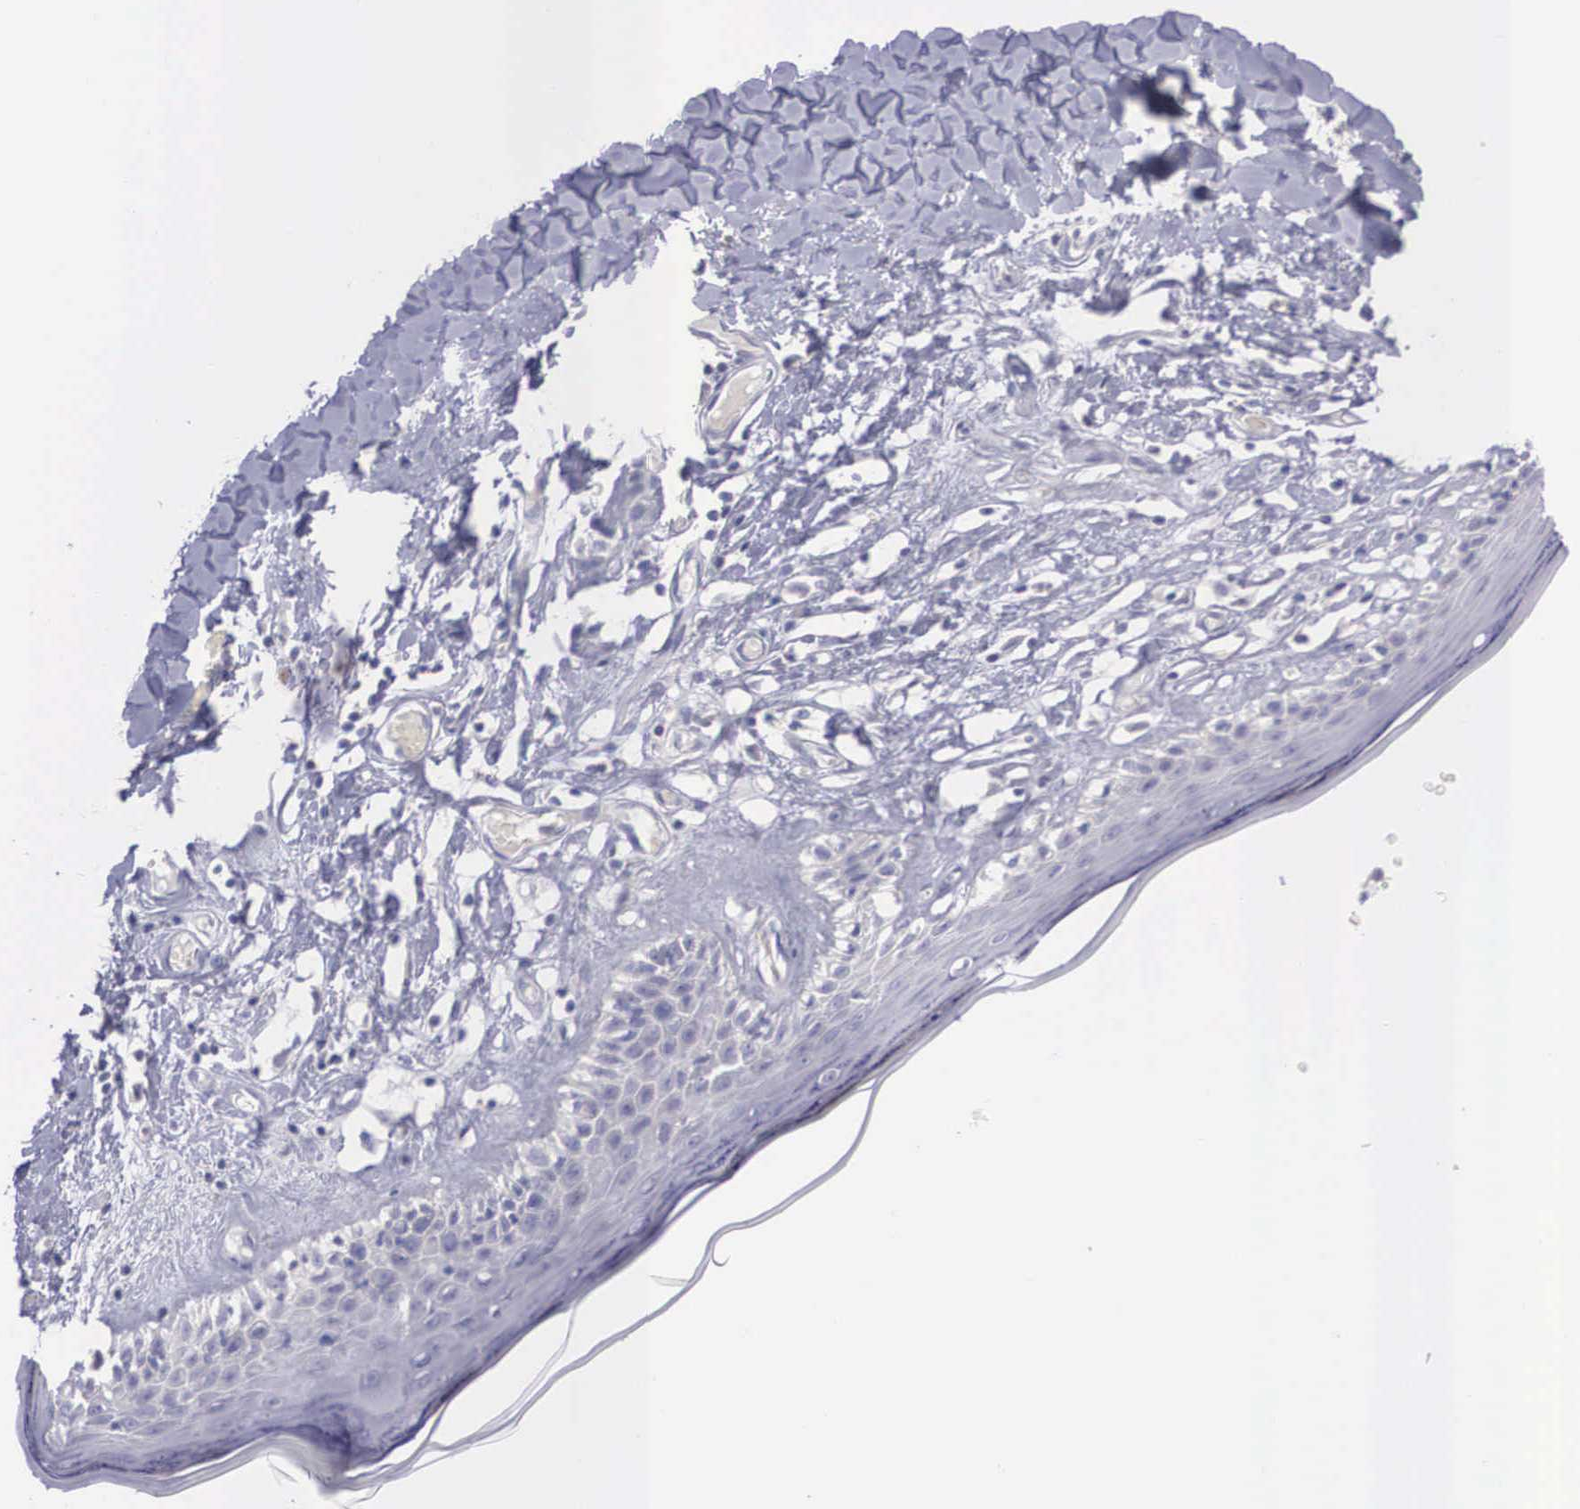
{"staining": {"intensity": "negative", "quantity": "none", "location": "none"}, "tissue": "skin", "cell_type": "Epidermal cells", "image_type": "normal", "snomed": [{"axis": "morphology", "description": "Normal tissue, NOS"}, {"axis": "topography", "description": "Vascular tissue"}, {"axis": "topography", "description": "Vulva"}, {"axis": "topography", "description": "Peripheral nerve tissue"}], "caption": "Protein analysis of normal skin shows no significant expression in epidermal cells. (DAB immunohistochemistry, high magnification).", "gene": "REPS2", "patient": {"sex": "female", "age": 86}}